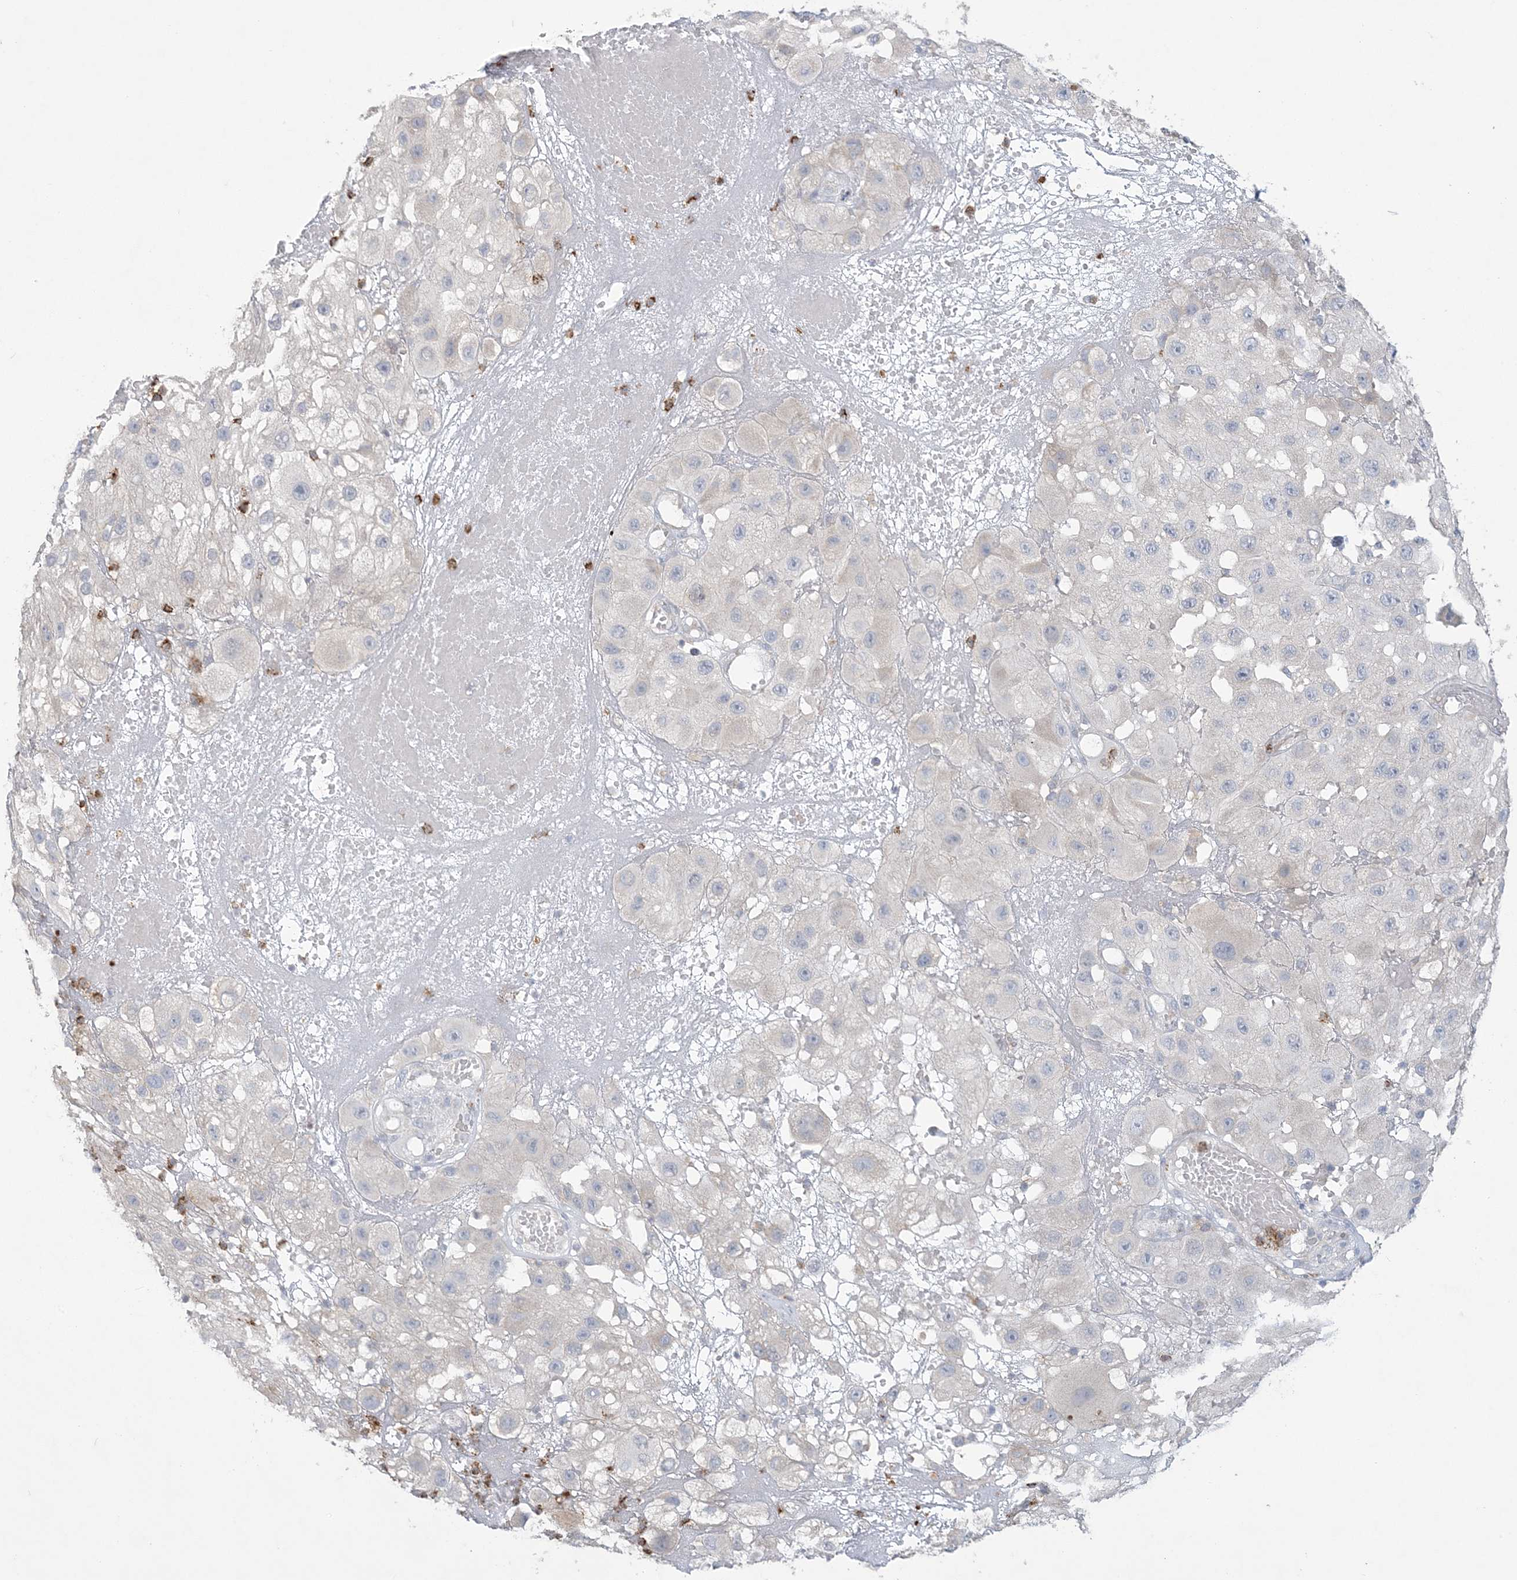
{"staining": {"intensity": "negative", "quantity": "none", "location": "none"}, "tissue": "melanoma", "cell_type": "Tumor cells", "image_type": "cancer", "snomed": [{"axis": "morphology", "description": "Malignant melanoma, NOS"}, {"axis": "topography", "description": "Skin"}], "caption": "Melanoma stained for a protein using immunohistochemistry shows no positivity tumor cells.", "gene": "KIF3A", "patient": {"sex": "female", "age": 81}}